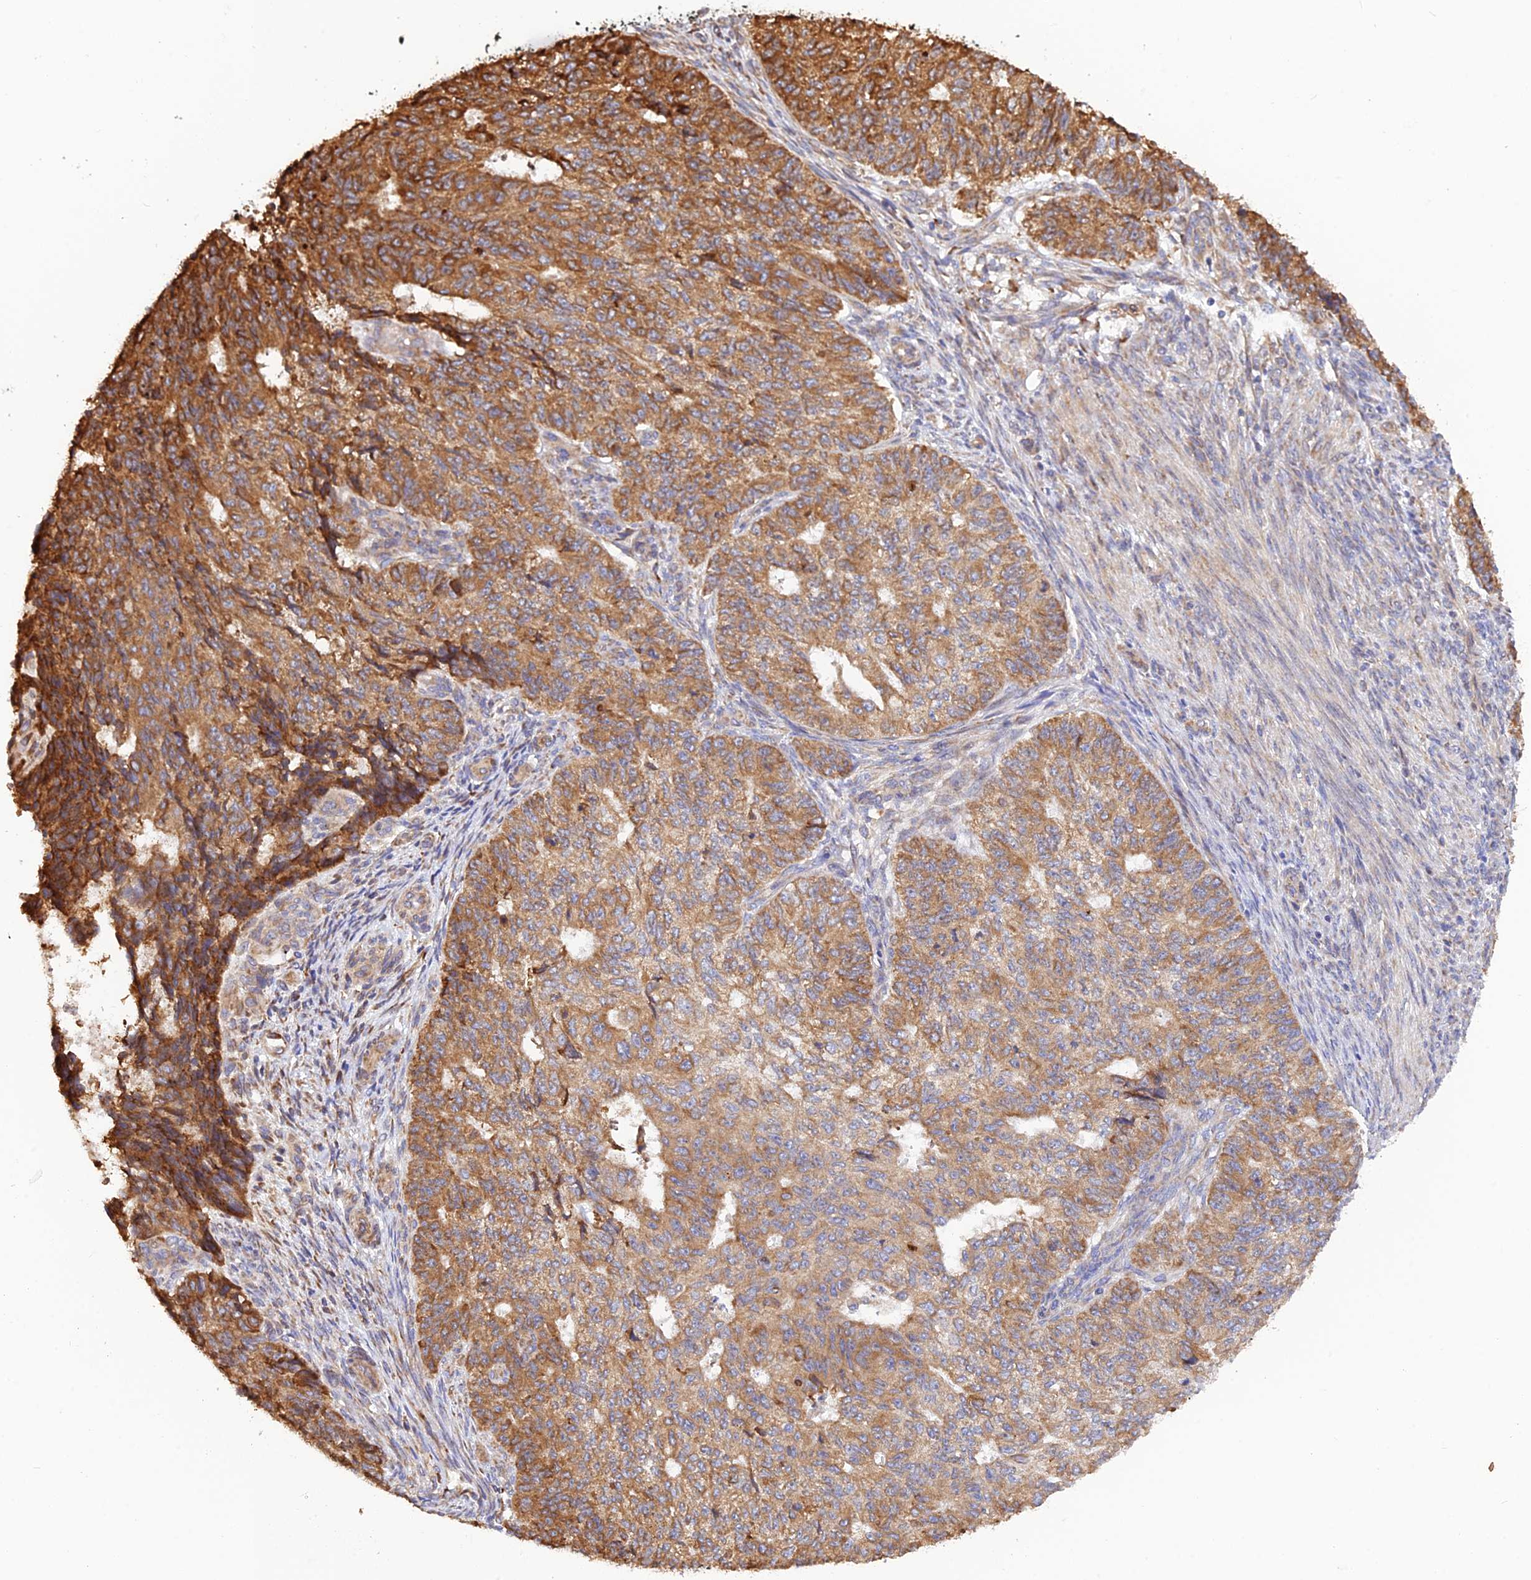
{"staining": {"intensity": "strong", "quantity": ">75%", "location": "cytoplasmic/membranous"}, "tissue": "endometrial cancer", "cell_type": "Tumor cells", "image_type": "cancer", "snomed": [{"axis": "morphology", "description": "Adenocarcinoma, NOS"}, {"axis": "topography", "description": "Endometrium"}], "caption": "Immunohistochemical staining of human adenocarcinoma (endometrial) exhibits high levels of strong cytoplasmic/membranous expression in about >75% of tumor cells. (DAB IHC, brown staining for protein, blue staining for nuclei).", "gene": "RPL5", "patient": {"sex": "female", "age": 32}}